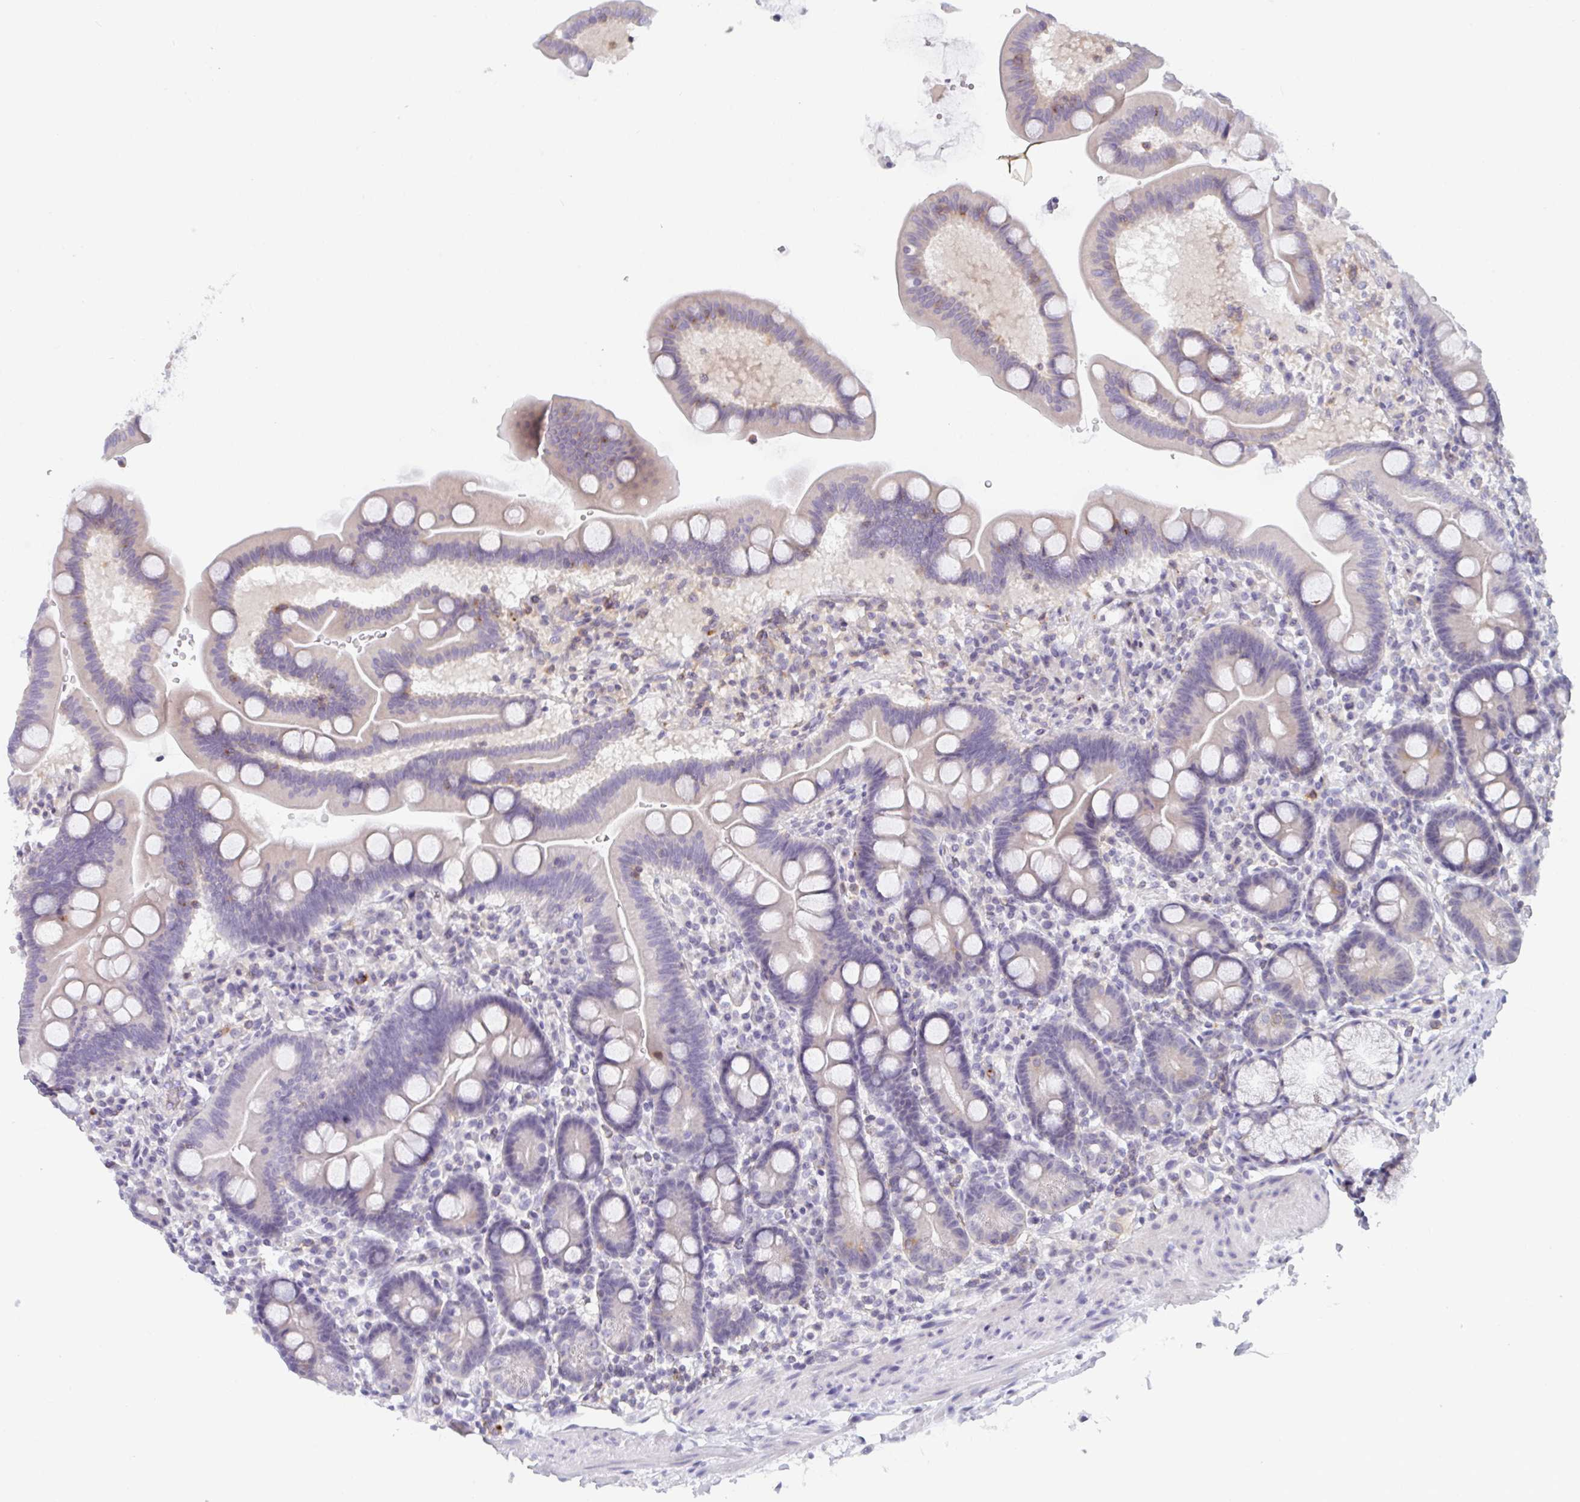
{"staining": {"intensity": "negative", "quantity": "none", "location": "none"}, "tissue": "duodenum", "cell_type": "Glandular cells", "image_type": "normal", "snomed": [{"axis": "morphology", "description": "Normal tissue, NOS"}, {"axis": "topography", "description": "Duodenum"}], "caption": "This is an immunohistochemistry (IHC) micrograph of benign duodenum. There is no positivity in glandular cells.", "gene": "CD80", "patient": {"sex": "male", "age": 59}}